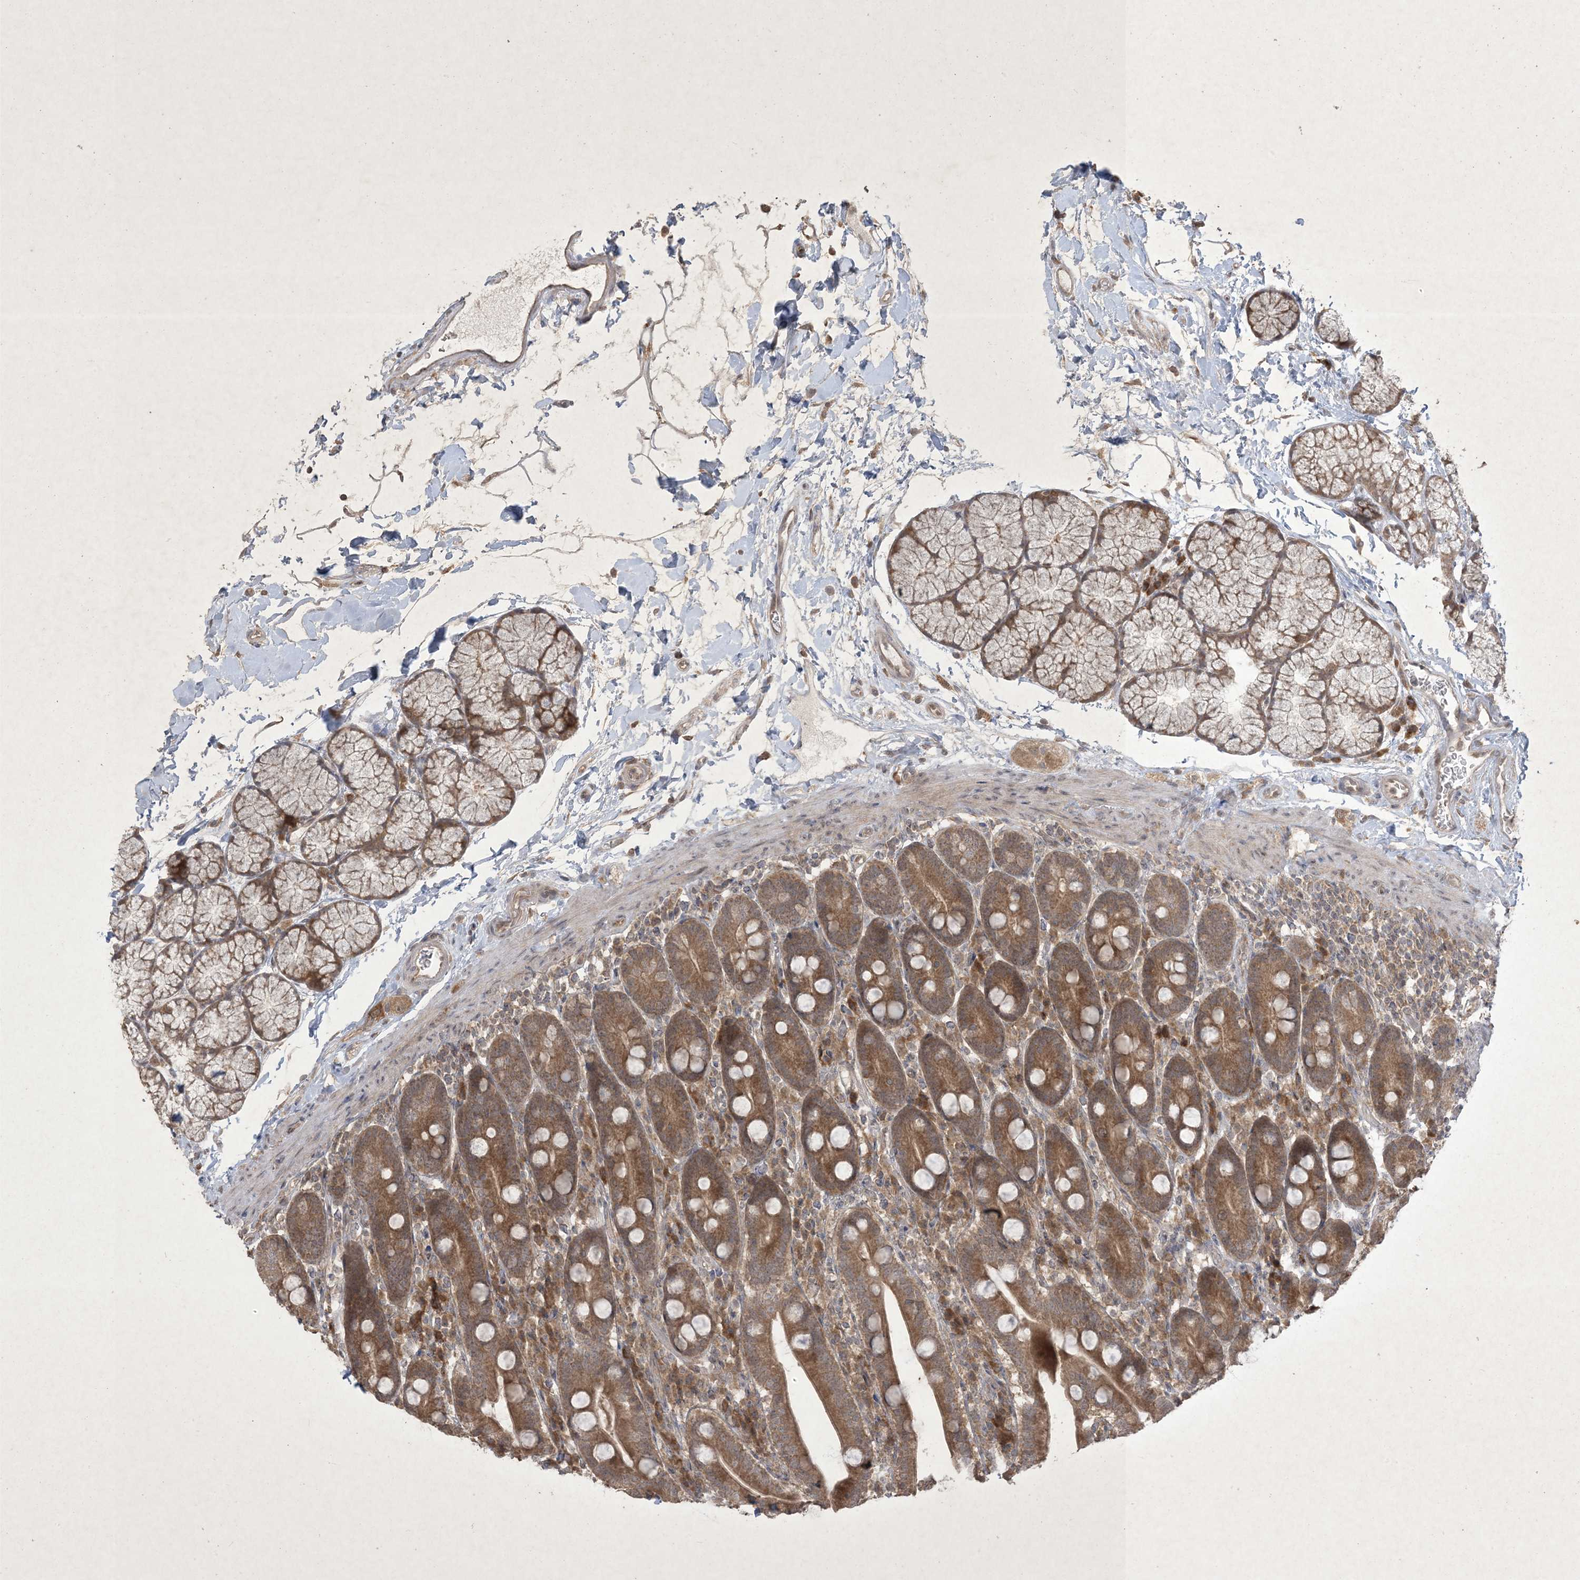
{"staining": {"intensity": "moderate", "quantity": ">75%", "location": "cytoplasmic/membranous"}, "tissue": "duodenum", "cell_type": "Glandular cells", "image_type": "normal", "snomed": [{"axis": "morphology", "description": "Normal tissue, NOS"}, {"axis": "topography", "description": "Duodenum"}], "caption": "A histopathology image showing moderate cytoplasmic/membranous positivity in about >75% of glandular cells in normal duodenum, as visualized by brown immunohistochemical staining.", "gene": "NRBP2", "patient": {"sex": "male", "age": 35}}